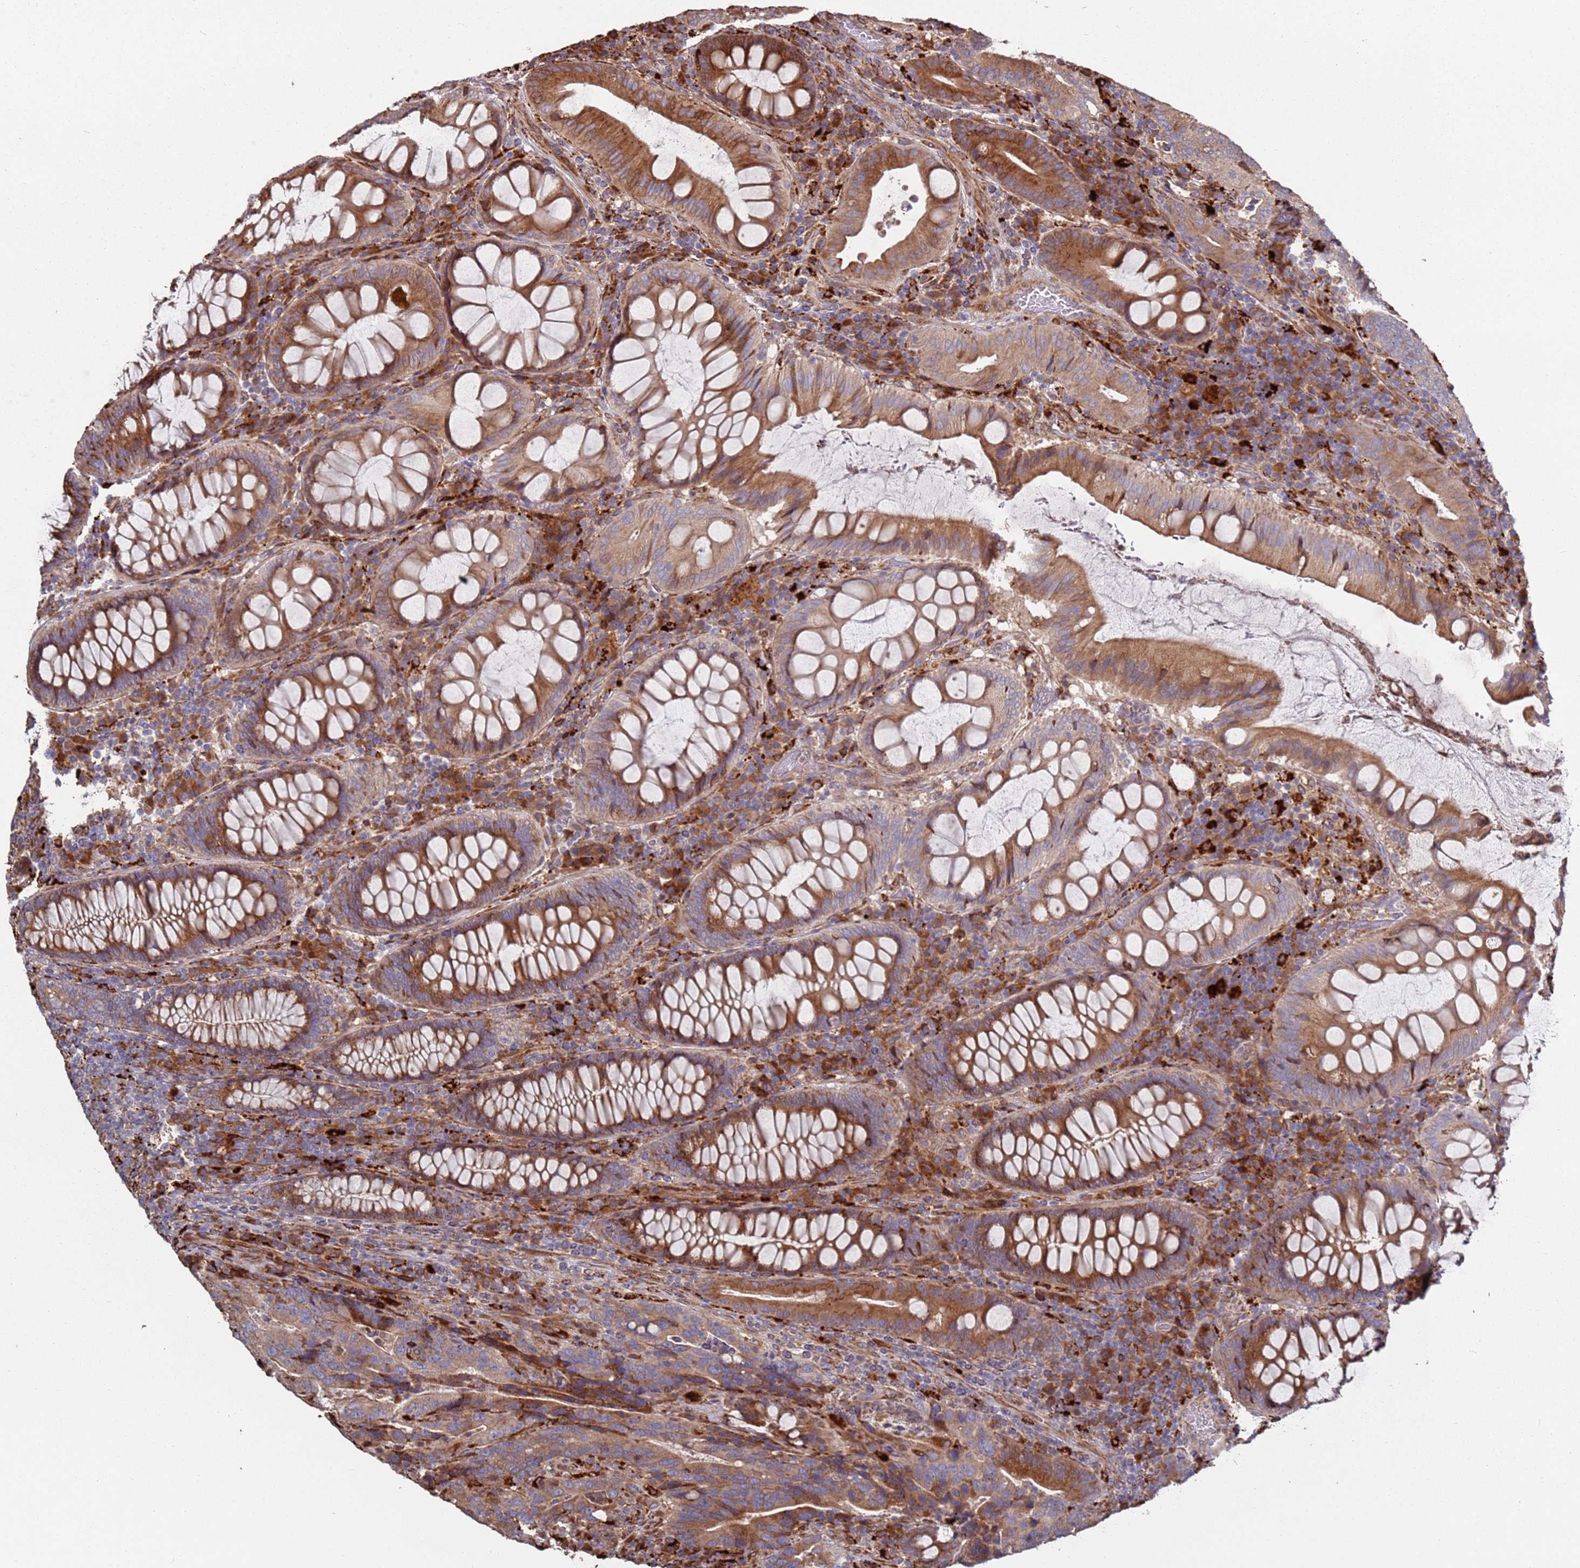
{"staining": {"intensity": "strong", "quantity": ">75%", "location": "cytoplasmic/membranous"}, "tissue": "colorectal cancer", "cell_type": "Tumor cells", "image_type": "cancer", "snomed": [{"axis": "morphology", "description": "Adenocarcinoma, NOS"}, {"axis": "topography", "description": "Colon"}], "caption": "Protein analysis of colorectal cancer tissue exhibits strong cytoplasmic/membranous positivity in approximately >75% of tumor cells. (Brightfield microscopy of DAB IHC at high magnification).", "gene": "LACC1", "patient": {"sex": "female", "age": 66}}